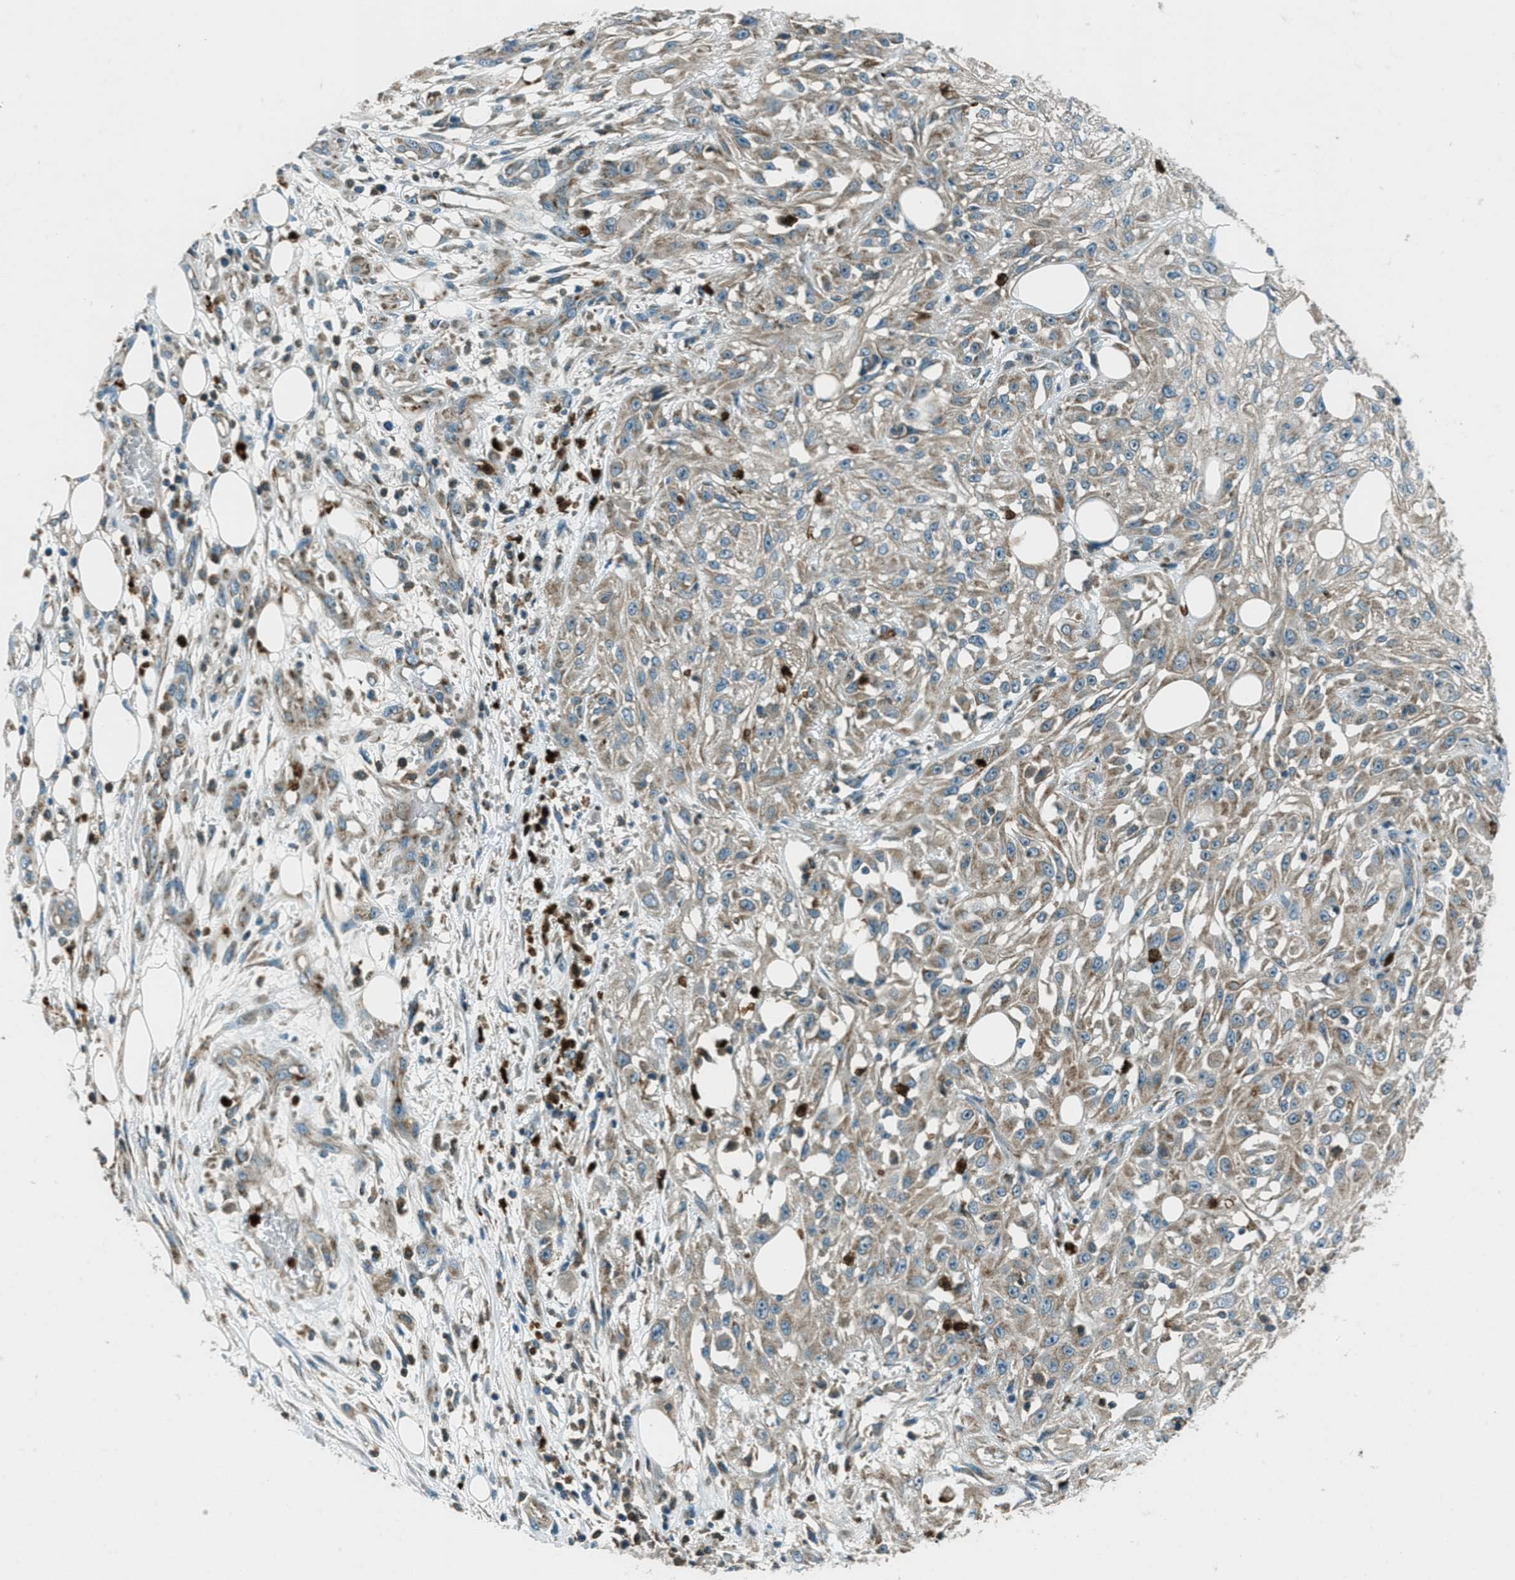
{"staining": {"intensity": "moderate", "quantity": "25%-75%", "location": "cytoplasmic/membranous"}, "tissue": "skin cancer", "cell_type": "Tumor cells", "image_type": "cancer", "snomed": [{"axis": "morphology", "description": "Squamous cell carcinoma, NOS"}, {"axis": "morphology", "description": "Squamous cell carcinoma, metastatic, NOS"}, {"axis": "topography", "description": "Skin"}, {"axis": "topography", "description": "Lymph node"}], "caption": "Brown immunohistochemical staining in human skin cancer reveals moderate cytoplasmic/membranous staining in about 25%-75% of tumor cells. Using DAB (3,3'-diaminobenzidine) (brown) and hematoxylin (blue) stains, captured at high magnification using brightfield microscopy.", "gene": "FAR1", "patient": {"sex": "male", "age": 75}}